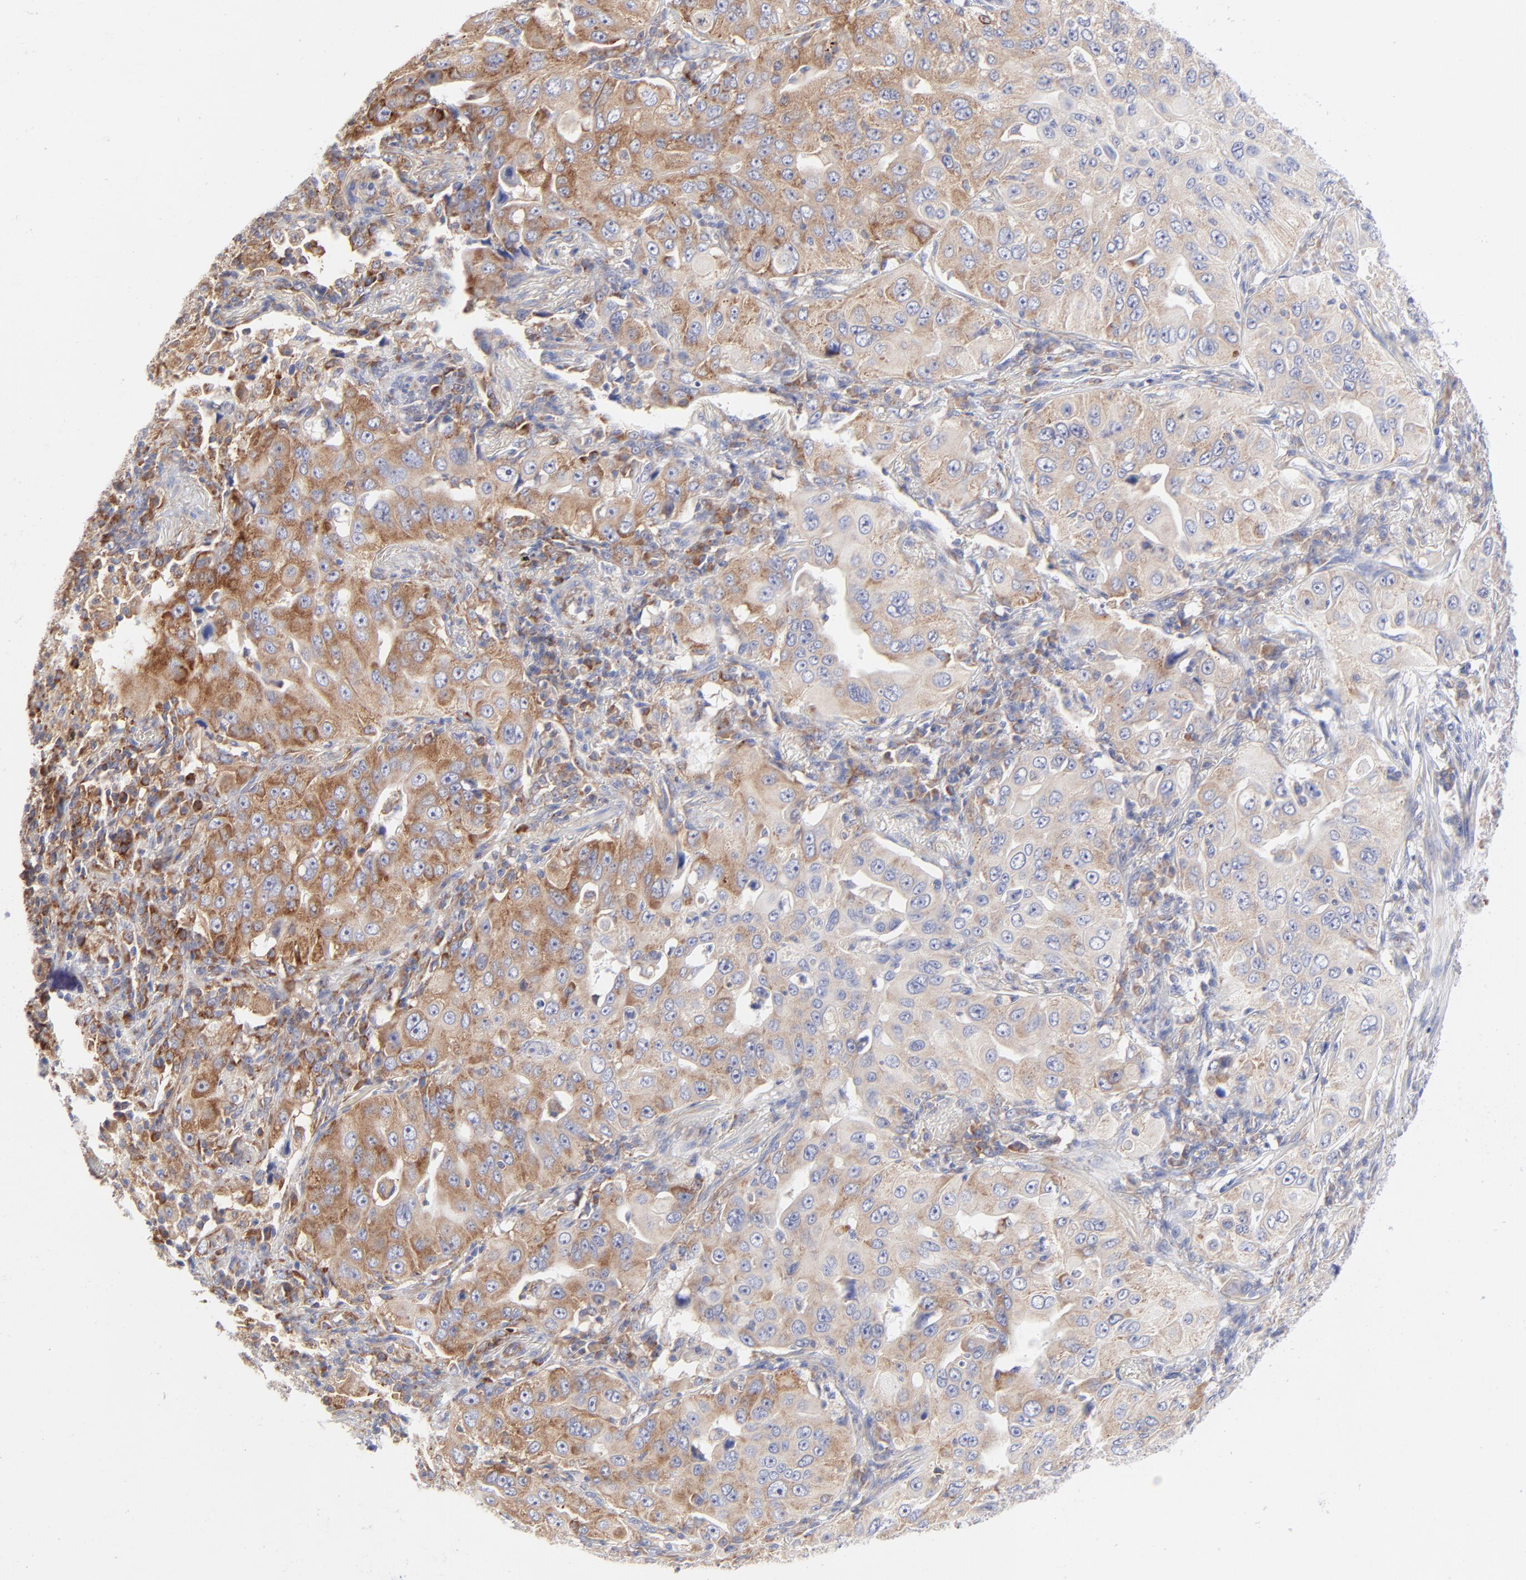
{"staining": {"intensity": "moderate", "quantity": ">75%", "location": "cytoplasmic/membranous"}, "tissue": "lung cancer", "cell_type": "Tumor cells", "image_type": "cancer", "snomed": [{"axis": "morphology", "description": "Adenocarcinoma, NOS"}, {"axis": "topography", "description": "Lung"}], "caption": "Human lung cancer (adenocarcinoma) stained with a protein marker demonstrates moderate staining in tumor cells.", "gene": "EIF2AK2", "patient": {"sex": "male", "age": 84}}